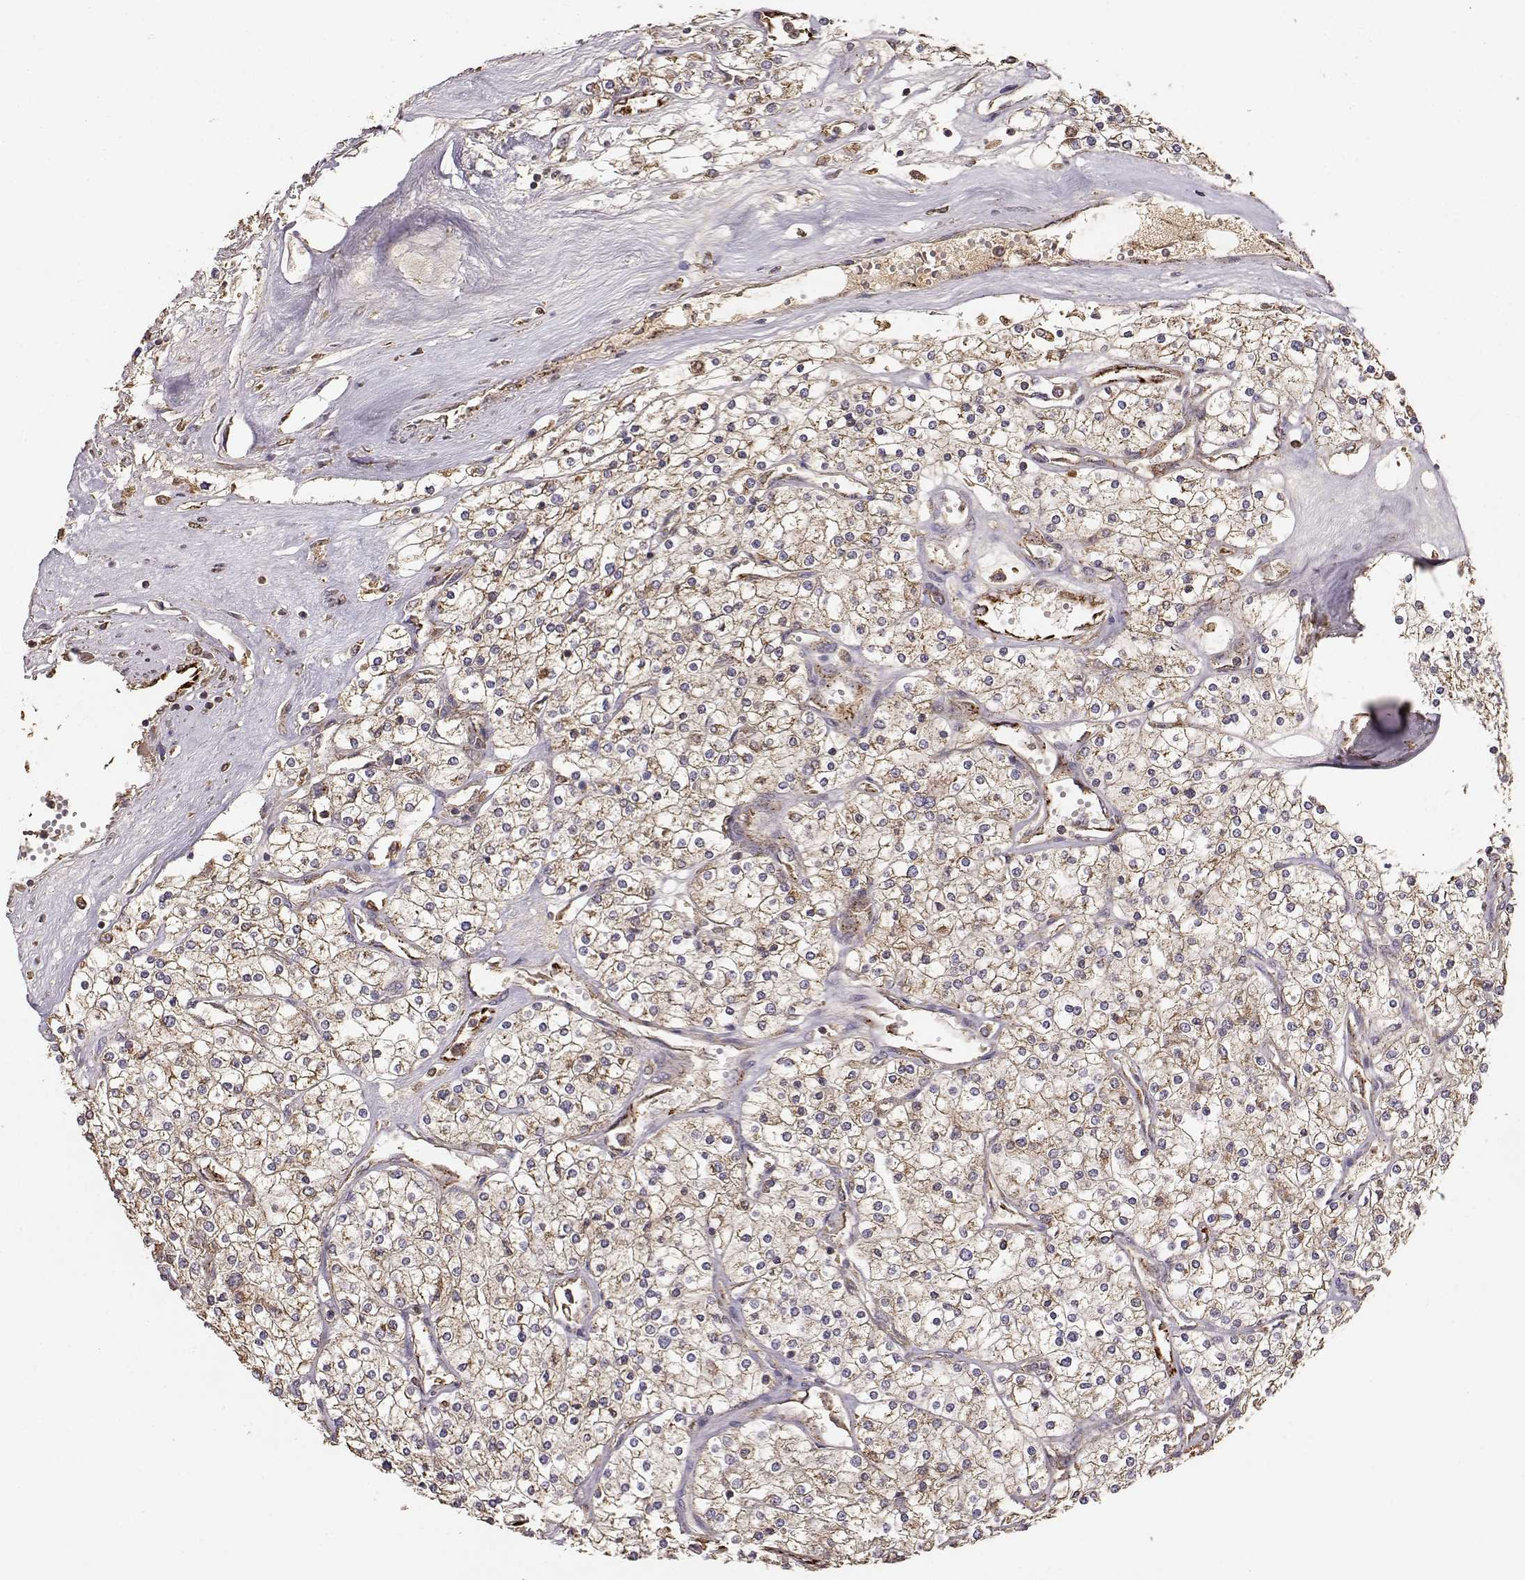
{"staining": {"intensity": "moderate", "quantity": ">75%", "location": "cytoplasmic/membranous"}, "tissue": "renal cancer", "cell_type": "Tumor cells", "image_type": "cancer", "snomed": [{"axis": "morphology", "description": "Adenocarcinoma, NOS"}, {"axis": "topography", "description": "Kidney"}], "caption": "Immunohistochemical staining of human adenocarcinoma (renal) demonstrates medium levels of moderate cytoplasmic/membranous staining in approximately >75% of tumor cells. (Stains: DAB in brown, nuclei in blue, Microscopy: brightfield microscopy at high magnification).", "gene": "TARS3", "patient": {"sex": "male", "age": 80}}